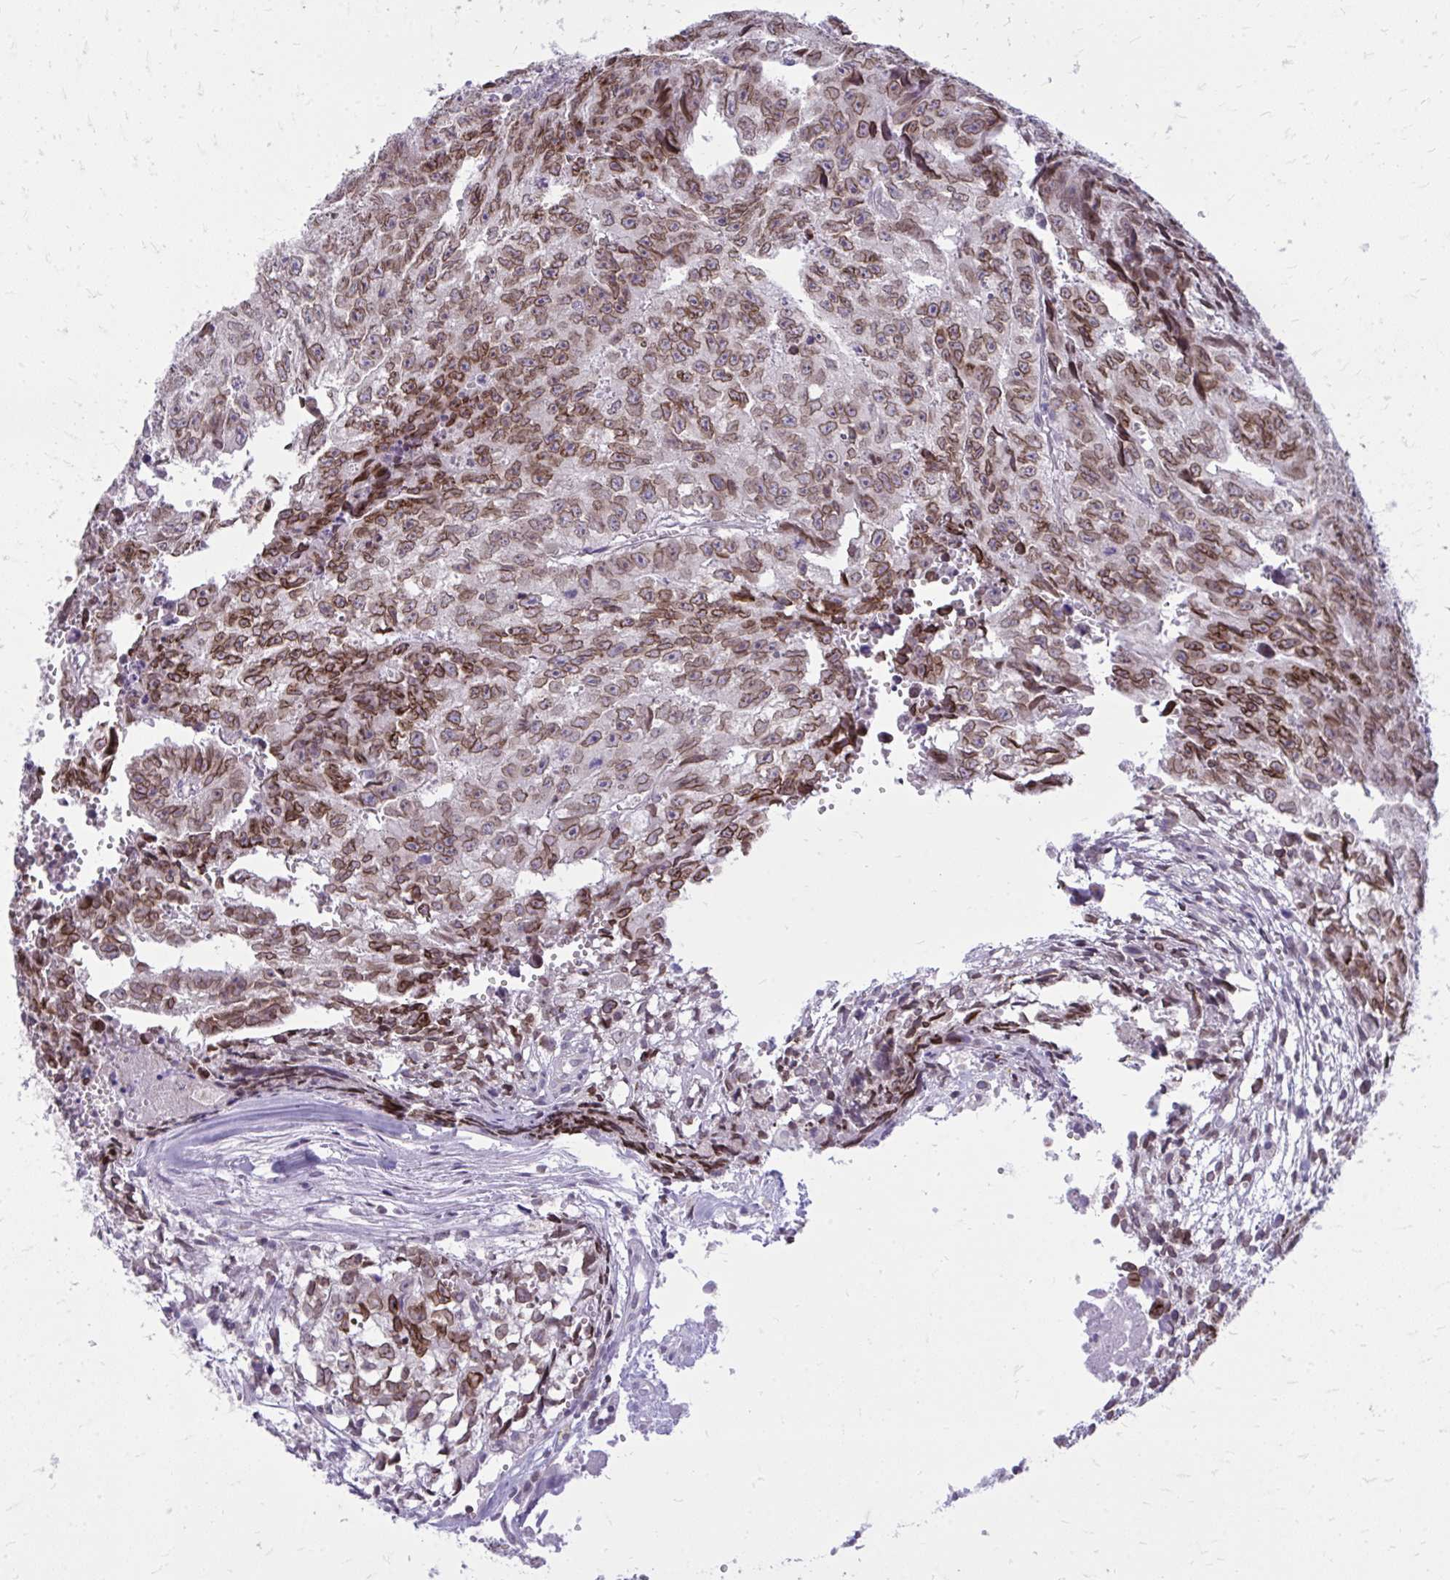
{"staining": {"intensity": "moderate", "quantity": ">75%", "location": "cytoplasmic/membranous,nuclear"}, "tissue": "testis cancer", "cell_type": "Tumor cells", "image_type": "cancer", "snomed": [{"axis": "morphology", "description": "Carcinoma, Embryonal, NOS"}, {"axis": "morphology", "description": "Teratoma, malignant, NOS"}, {"axis": "topography", "description": "Testis"}], "caption": "Protein expression analysis of human testis embryonal carcinoma reveals moderate cytoplasmic/membranous and nuclear staining in approximately >75% of tumor cells. Nuclei are stained in blue.", "gene": "RPS6KA2", "patient": {"sex": "male", "age": 24}}